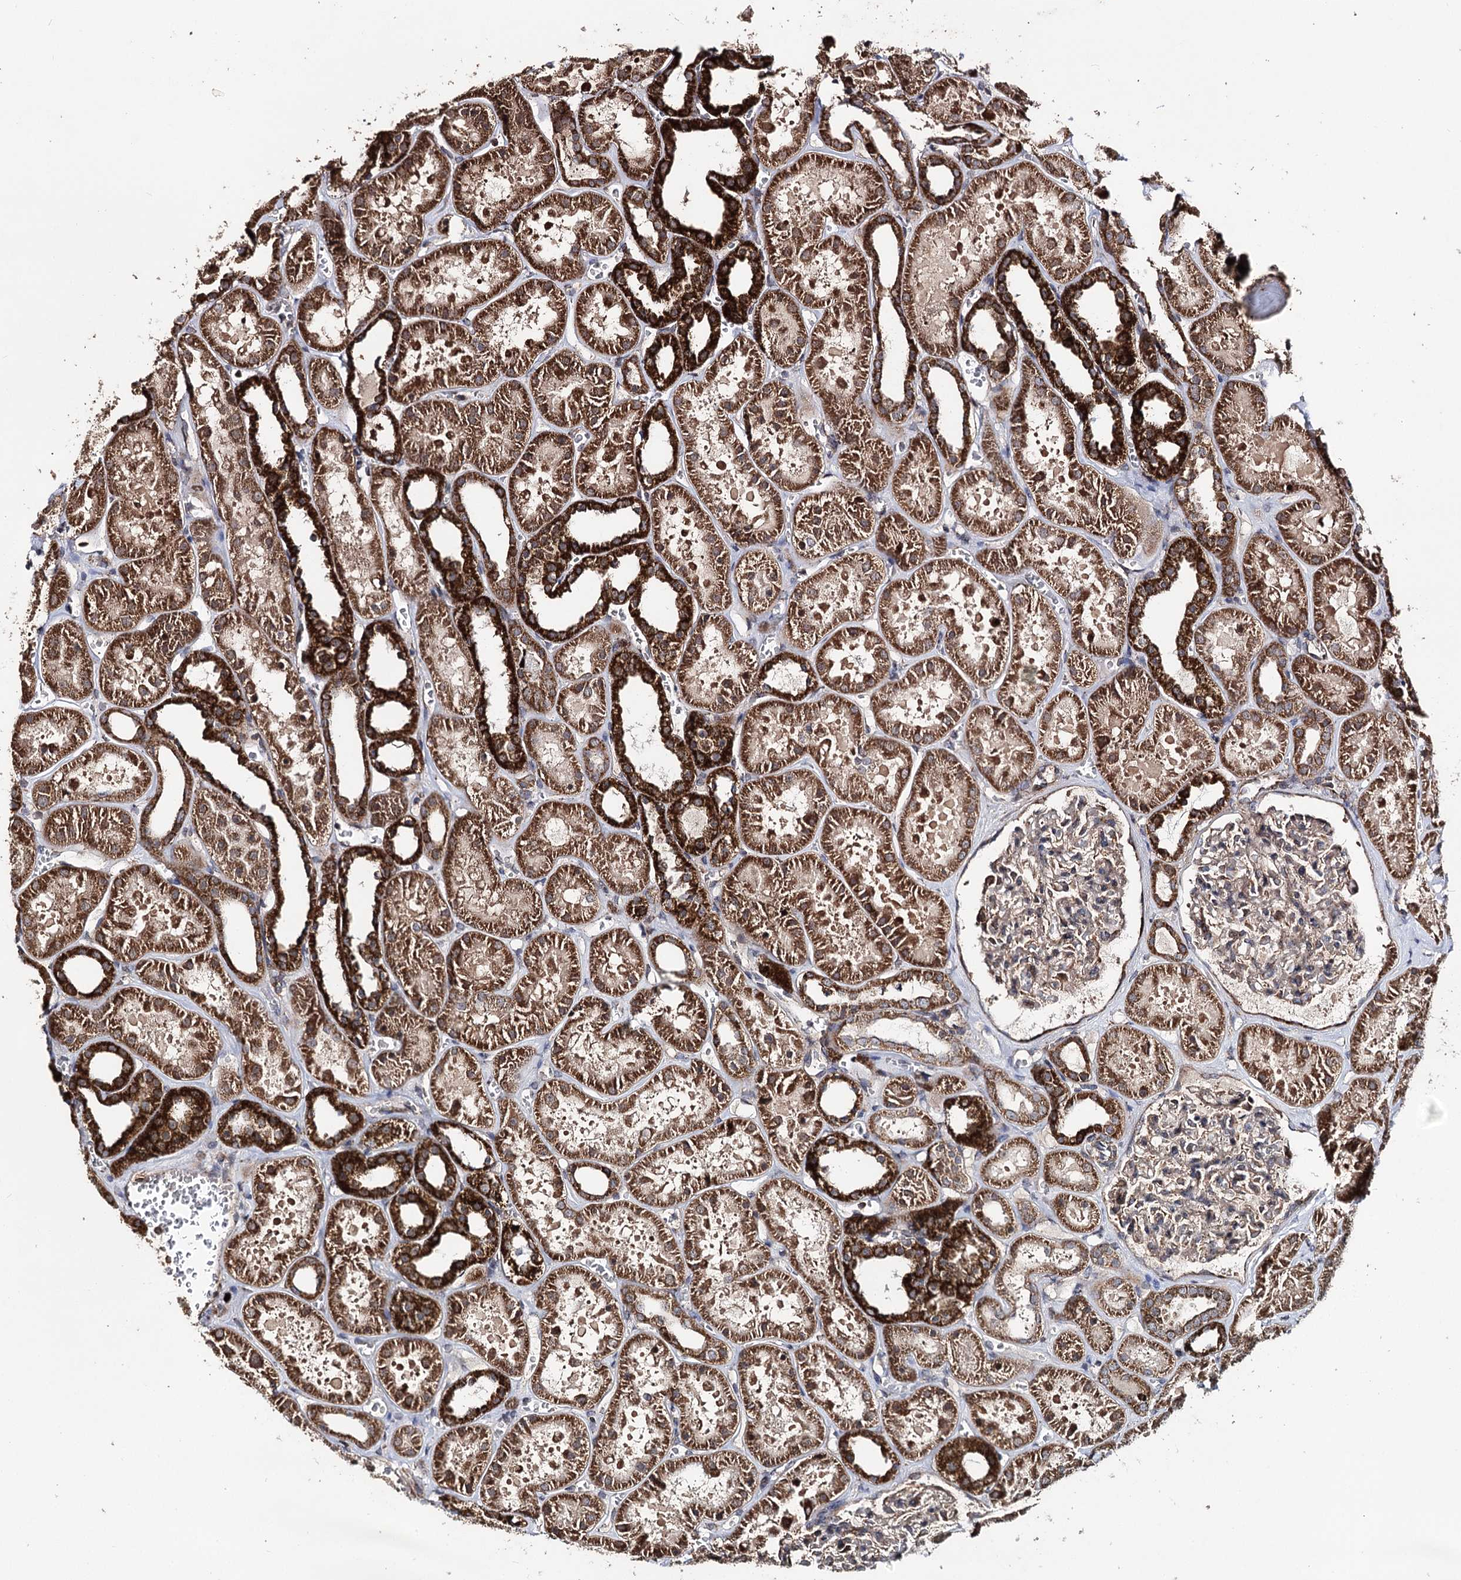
{"staining": {"intensity": "moderate", "quantity": ">75%", "location": "cytoplasmic/membranous"}, "tissue": "kidney", "cell_type": "Cells in glomeruli", "image_type": "normal", "snomed": [{"axis": "morphology", "description": "Normal tissue, NOS"}, {"axis": "topography", "description": "Kidney"}], "caption": "IHC (DAB (3,3'-diaminobenzidine)) staining of benign human kidney demonstrates moderate cytoplasmic/membranous protein expression in approximately >75% of cells in glomeruli.", "gene": "MINDY3", "patient": {"sex": "female", "age": 41}}